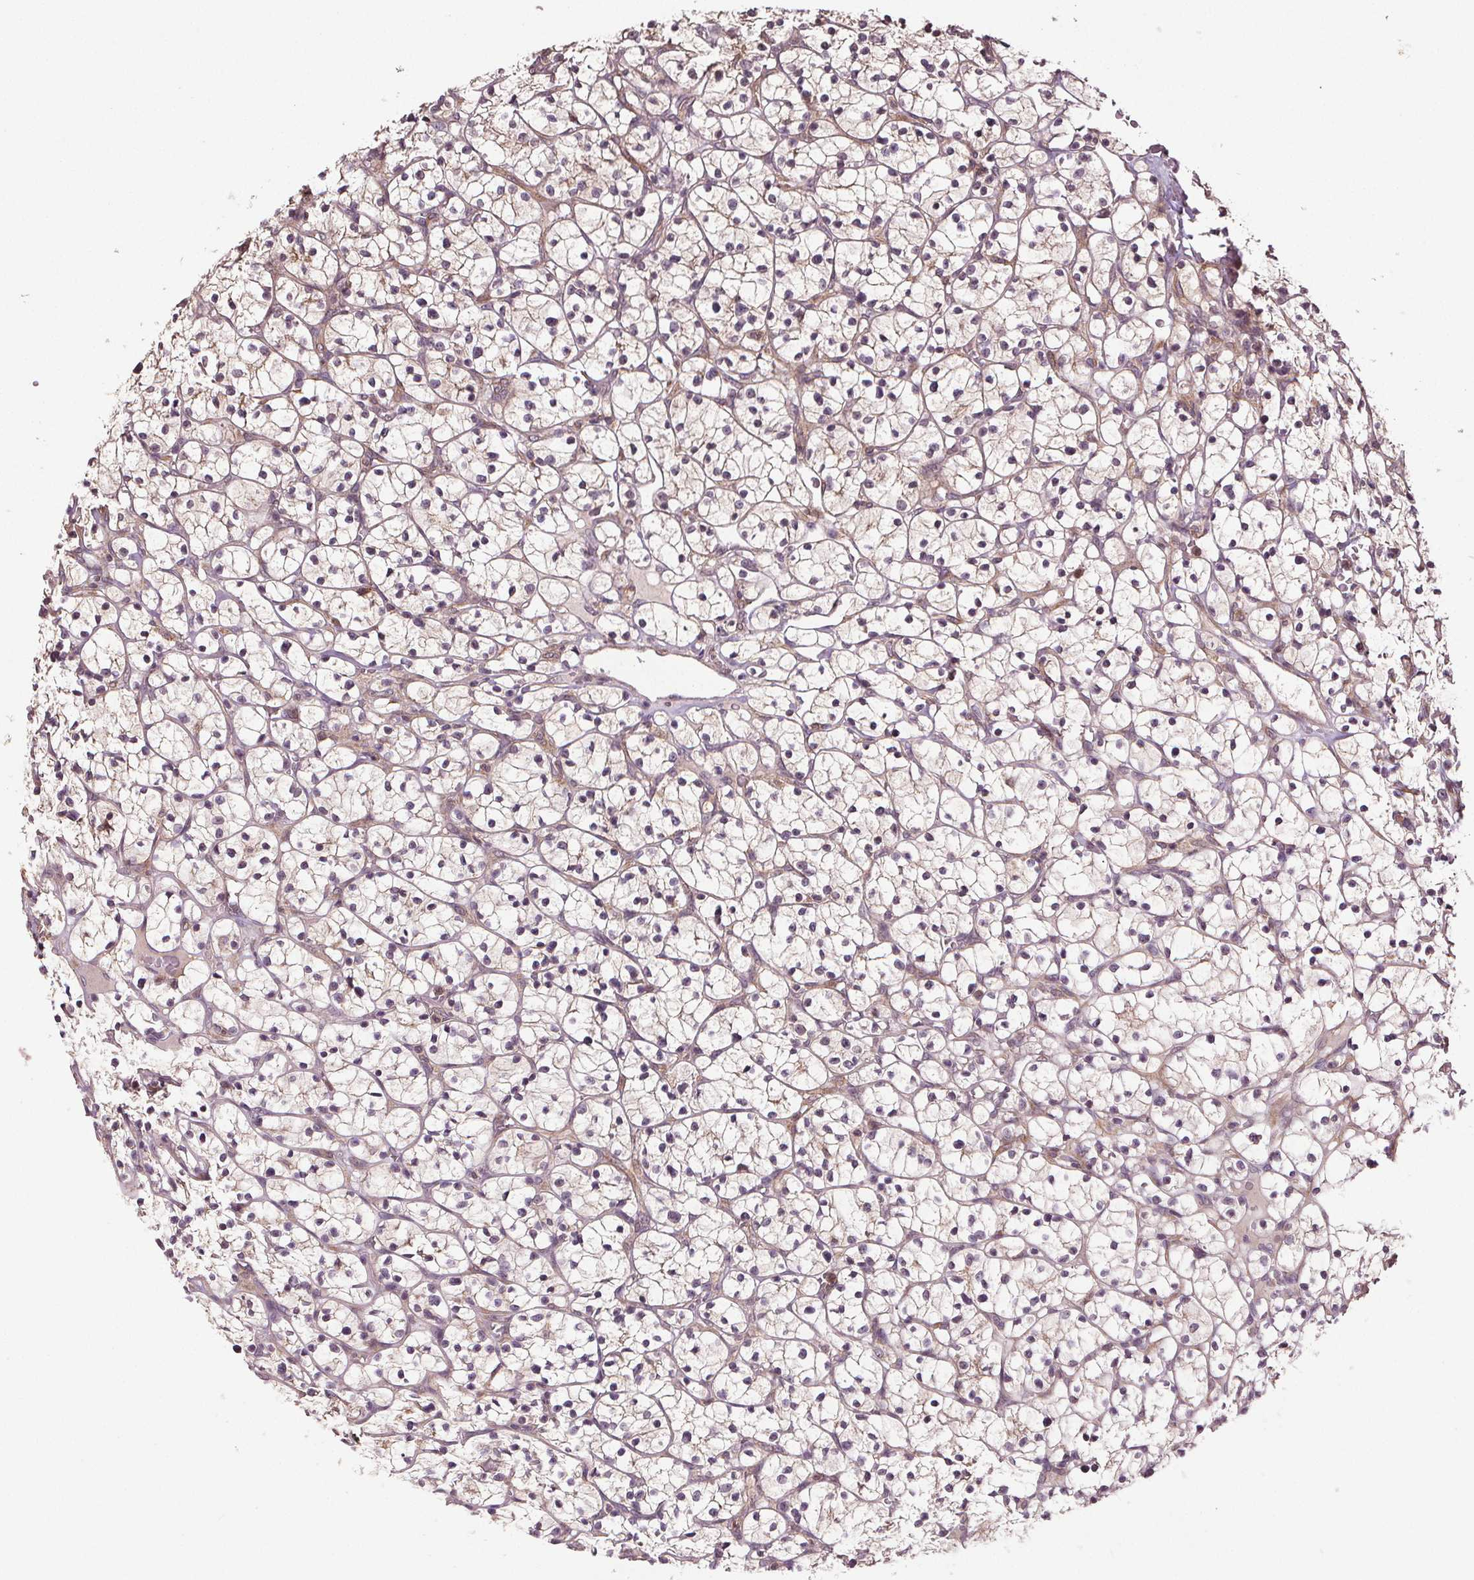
{"staining": {"intensity": "negative", "quantity": "none", "location": "none"}, "tissue": "renal cancer", "cell_type": "Tumor cells", "image_type": "cancer", "snomed": [{"axis": "morphology", "description": "Adenocarcinoma, NOS"}, {"axis": "topography", "description": "Kidney"}], "caption": "Immunohistochemistry (IHC) image of adenocarcinoma (renal) stained for a protein (brown), which demonstrates no staining in tumor cells. Brightfield microscopy of IHC stained with DAB (3,3'-diaminobenzidine) (brown) and hematoxylin (blue), captured at high magnification.", "gene": "EPHB3", "patient": {"sex": "female", "age": 64}}